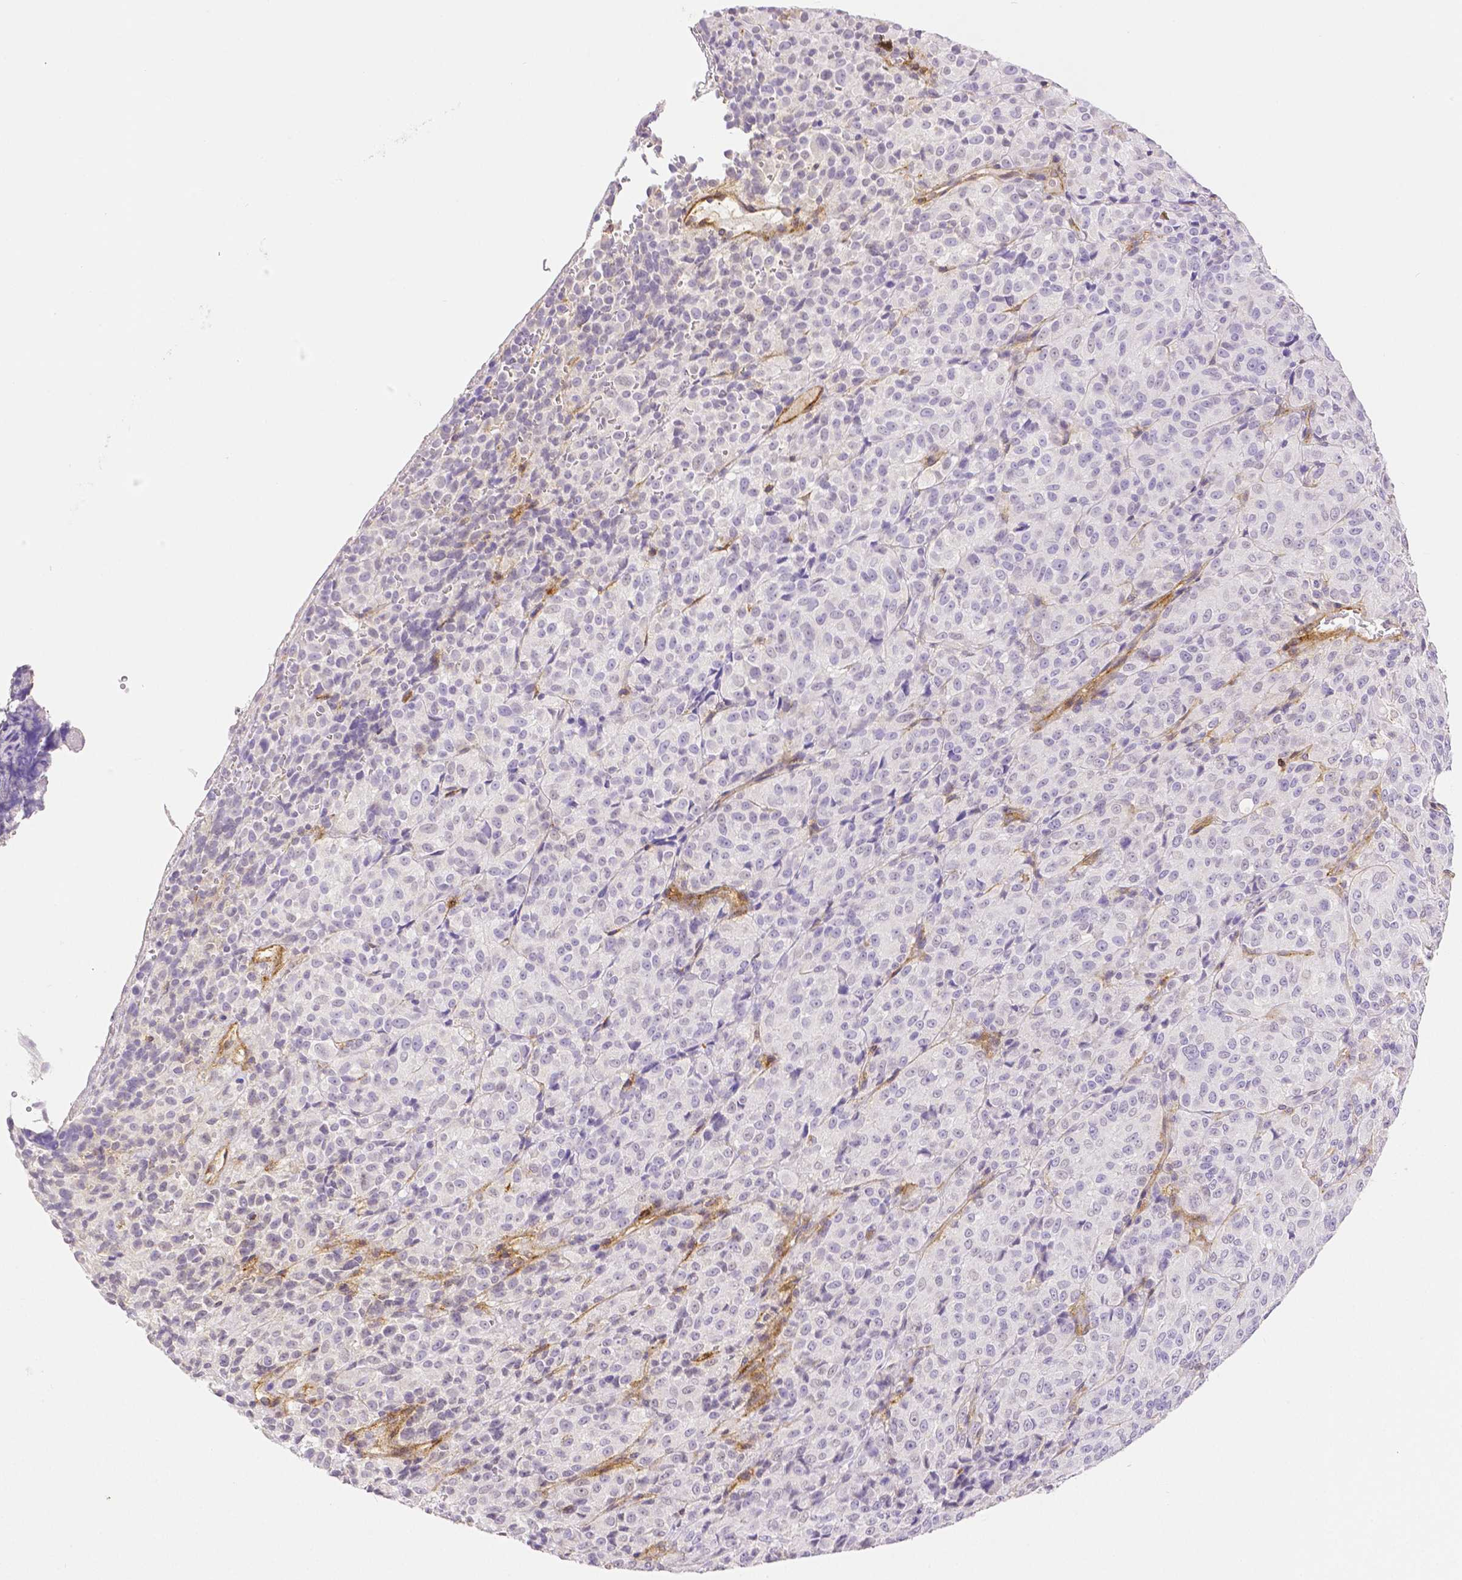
{"staining": {"intensity": "negative", "quantity": "none", "location": "none"}, "tissue": "melanoma", "cell_type": "Tumor cells", "image_type": "cancer", "snomed": [{"axis": "morphology", "description": "Malignant melanoma, Metastatic site"}, {"axis": "topography", "description": "Brain"}], "caption": "This is a micrograph of immunohistochemistry staining of malignant melanoma (metastatic site), which shows no staining in tumor cells.", "gene": "THY1", "patient": {"sex": "female", "age": 56}}